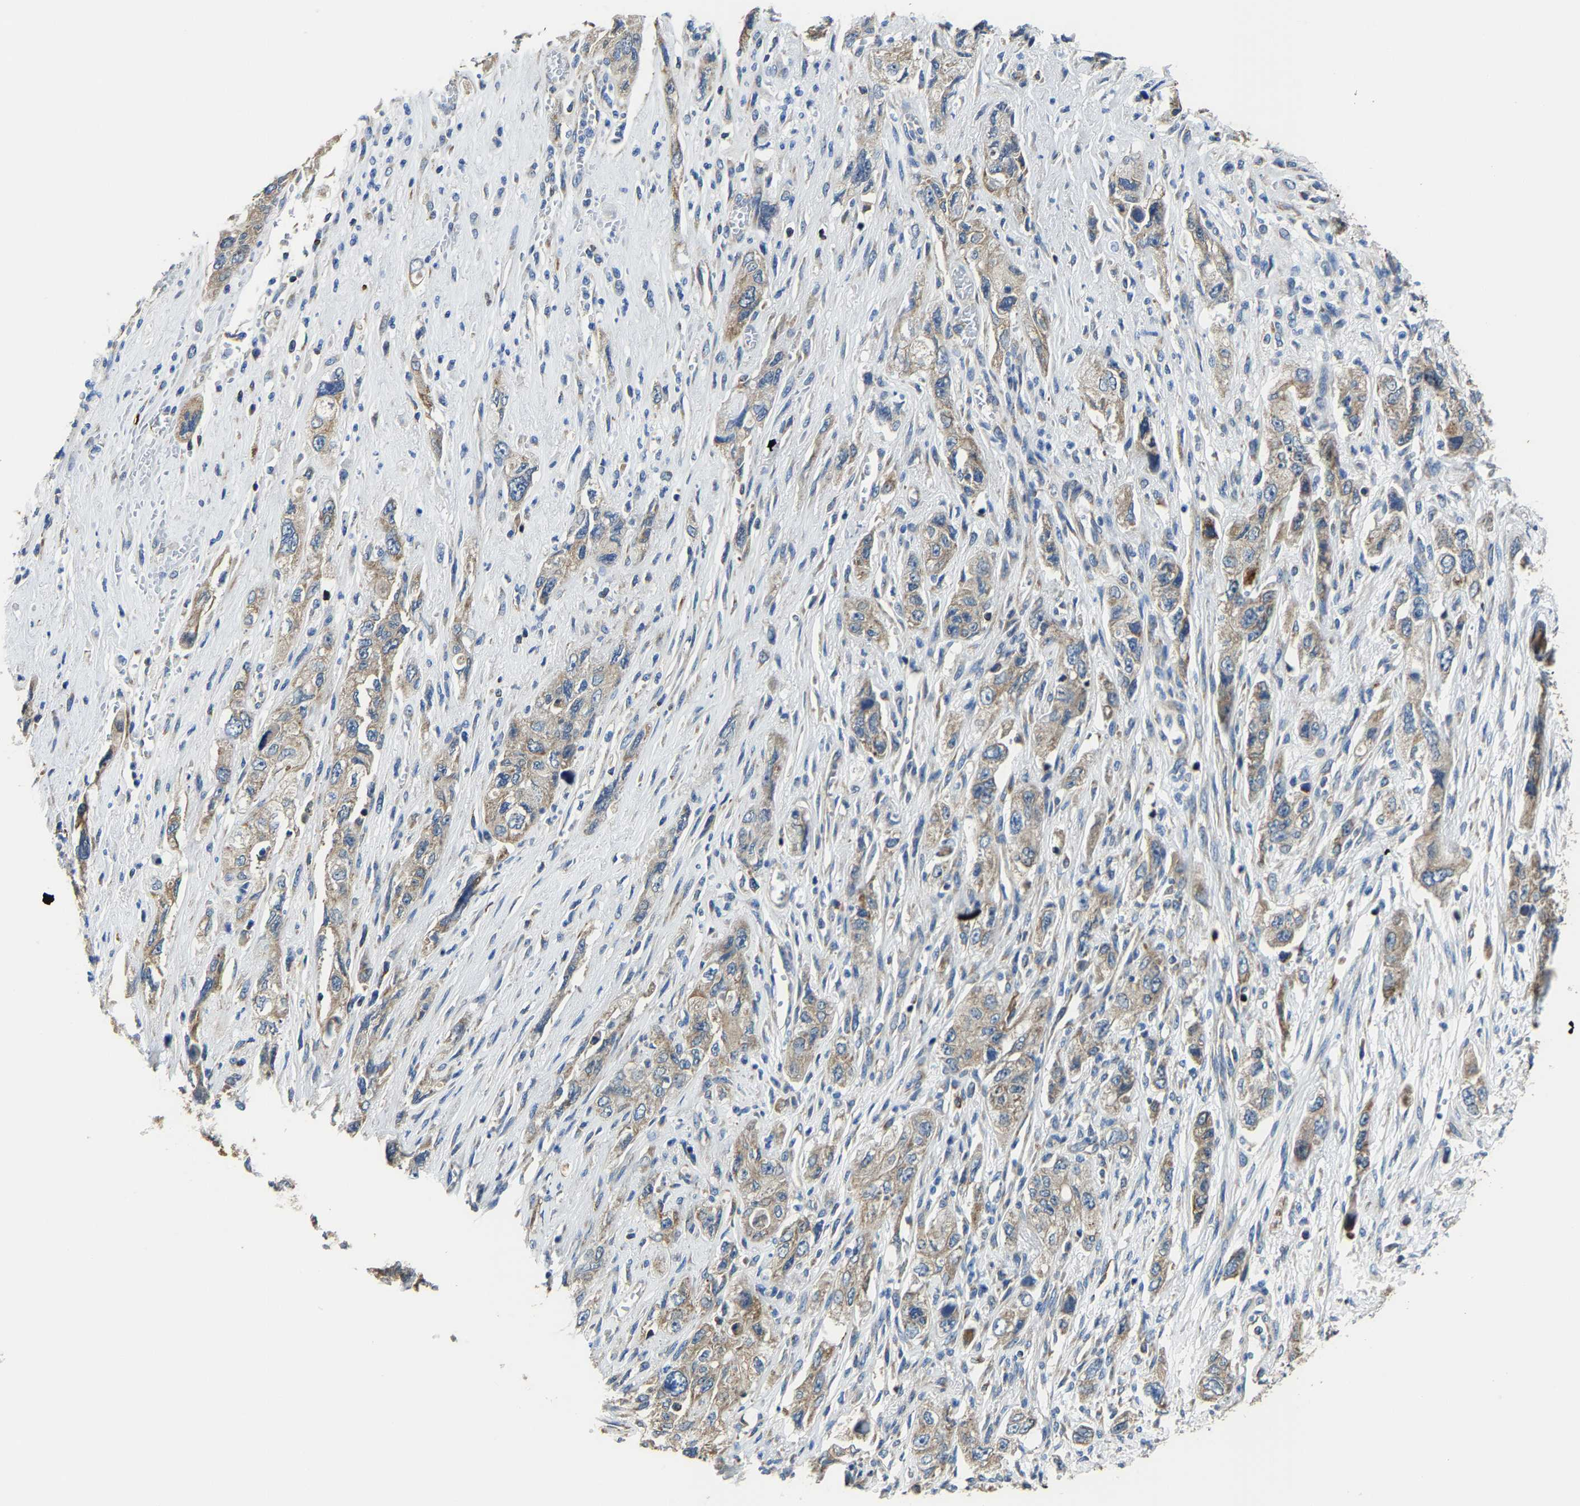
{"staining": {"intensity": "weak", "quantity": ">75%", "location": "cytoplasmic/membranous"}, "tissue": "pancreatic cancer", "cell_type": "Tumor cells", "image_type": "cancer", "snomed": [{"axis": "morphology", "description": "Adenocarcinoma, NOS"}, {"axis": "topography", "description": "Pancreas"}], "caption": "Pancreatic cancer stained with DAB (3,3'-diaminobenzidine) IHC shows low levels of weak cytoplasmic/membranous expression in approximately >75% of tumor cells. (DAB (3,3'-diaminobenzidine) = brown stain, brightfield microscopy at high magnification).", "gene": "AGK", "patient": {"sex": "female", "age": 73}}